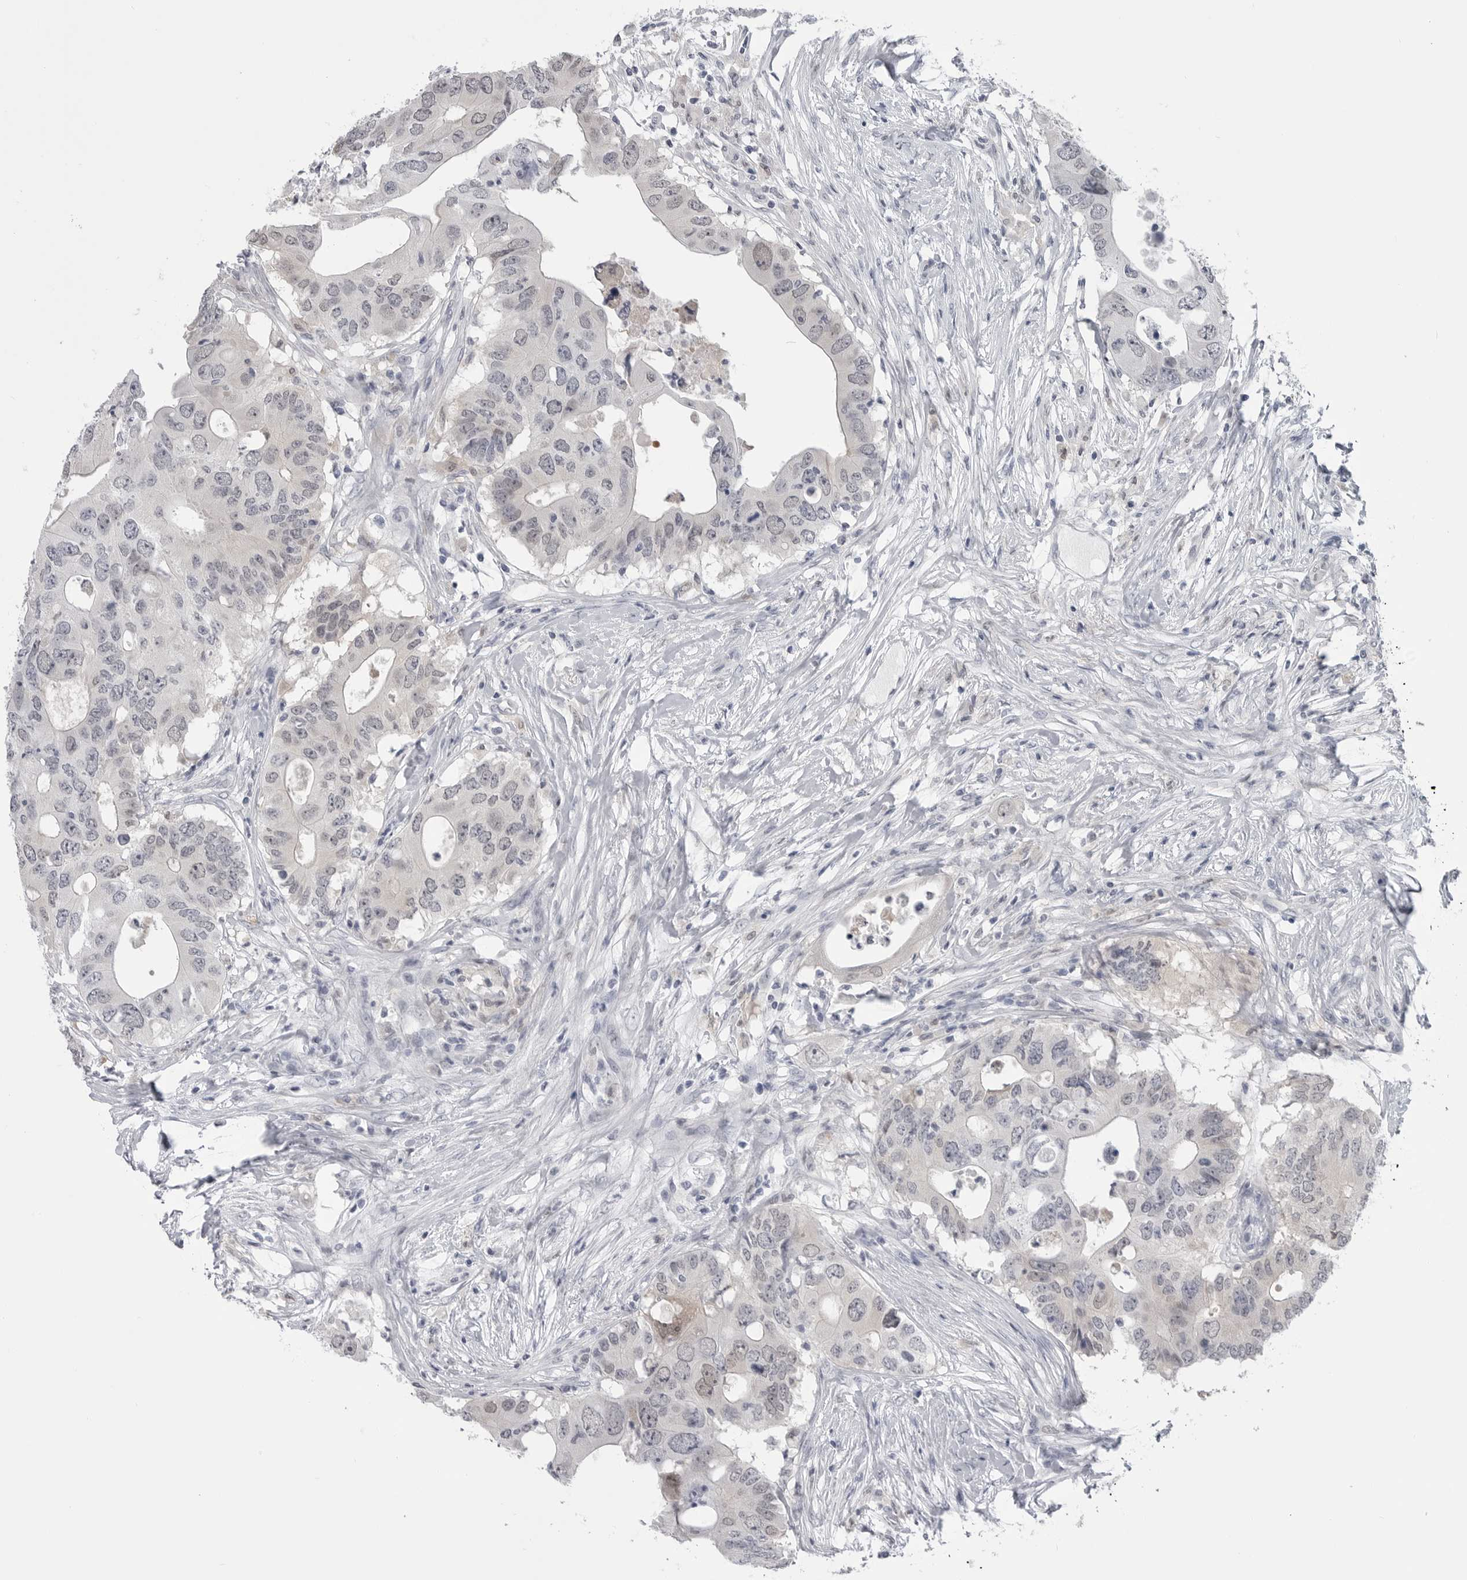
{"staining": {"intensity": "negative", "quantity": "none", "location": "none"}, "tissue": "colorectal cancer", "cell_type": "Tumor cells", "image_type": "cancer", "snomed": [{"axis": "morphology", "description": "Adenocarcinoma, NOS"}, {"axis": "topography", "description": "Colon"}], "caption": "This photomicrograph is of colorectal adenocarcinoma stained with immunohistochemistry (IHC) to label a protein in brown with the nuclei are counter-stained blue. There is no staining in tumor cells. Nuclei are stained in blue.", "gene": "PNPO", "patient": {"sex": "male", "age": 71}}